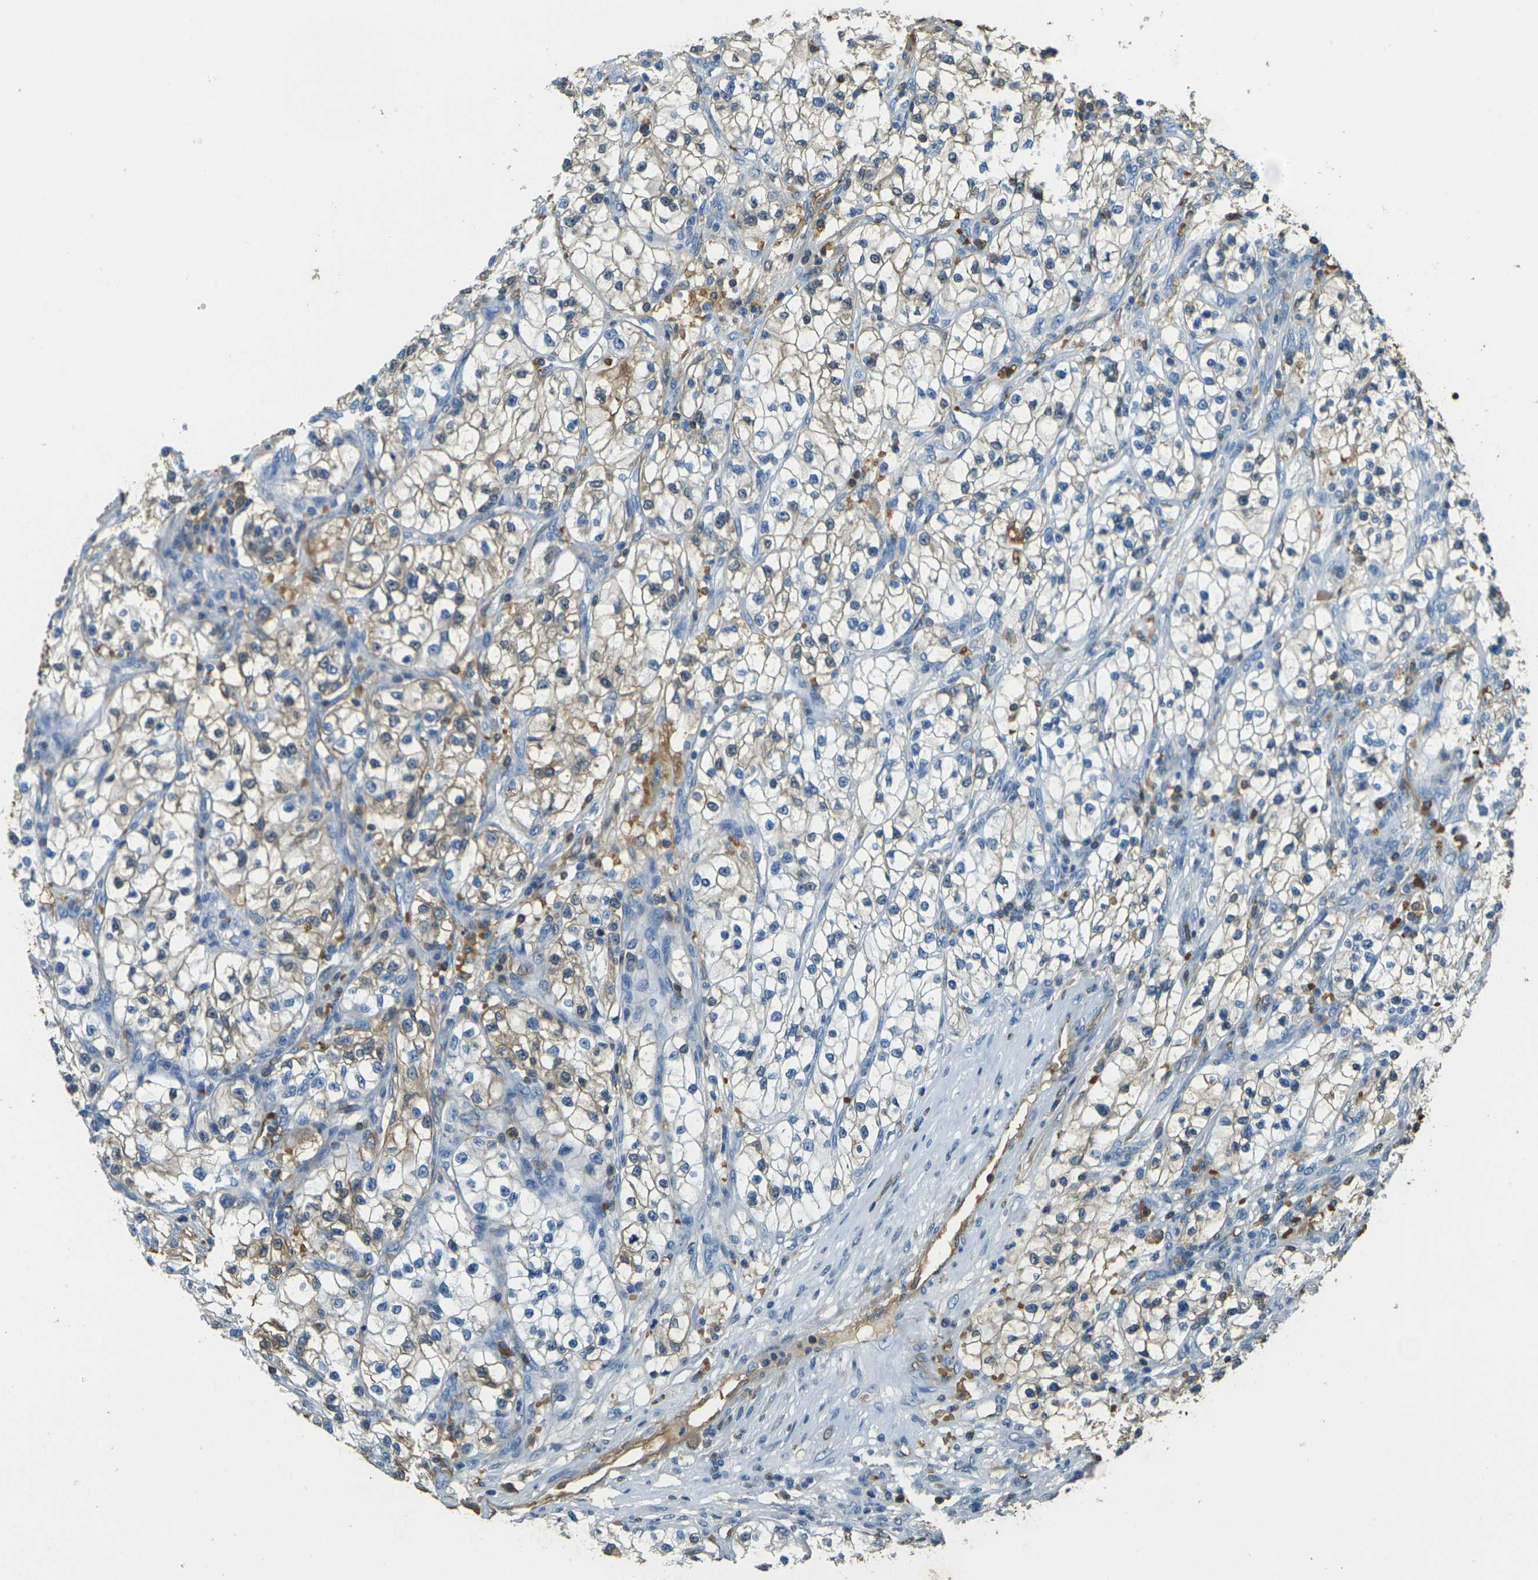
{"staining": {"intensity": "negative", "quantity": "none", "location": "none"}, "tissue": "renal cancer", "cell_type": "Tumor cells", "image_type": "cancer", "snomed": [{"axis": "morphology", "description": "Adenocarcinoma, NOS"}, {"axis": "topography", "description": "Kidney"}], "caption": "A high-resolution image shows immunohistochemistry (IHC) staining of renal adenocarcinoma, which reveals no significant expression in tumor cells.", "gene": "HBB", "patient": {"sex": "female", "age": 57}}